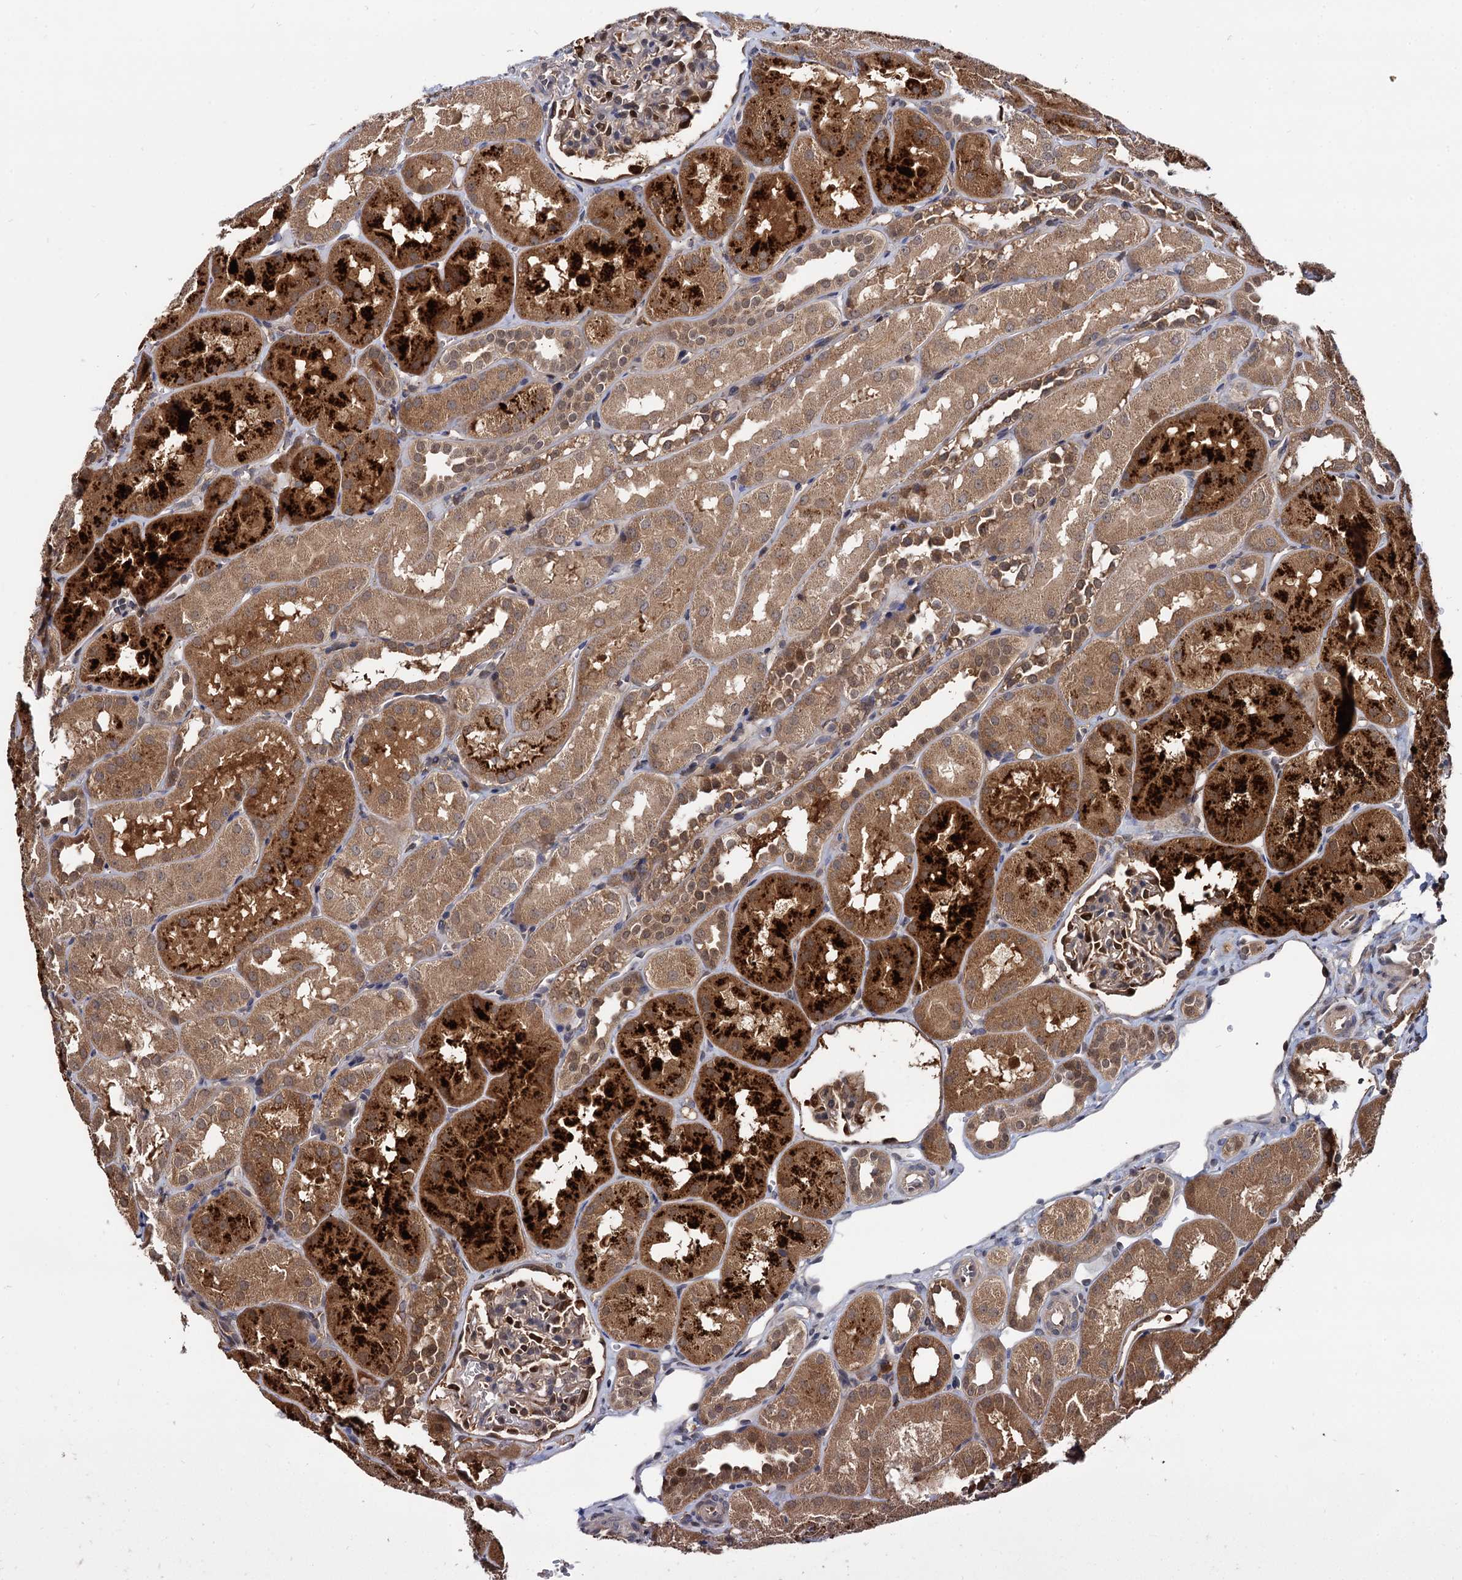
{"staining": {"intensity": "moderate", "quantity": "<25%", "location": "cytoplasmic/membranous"}, "tissue": "kidney", "cell_type": "Cells in glomeruli", "image_type": "normal", "snomed": [{"axis": "morphology", "description": "Normal tissue, NOS"}, {"axis": "topography", "description": "Kidney"}, {"axis": "topography", "description": "Urinary bladder"}], "caption": "Protein analysis of benign kidney exhibits moderate cytoplasmic/membranous expression in about <25% of cells in glomeruli. (brown staining indicates protein expression, while blue staining denotes nuclei).", "gene": "SELENOP", "patient": {"sex": "male", "age": 16}}